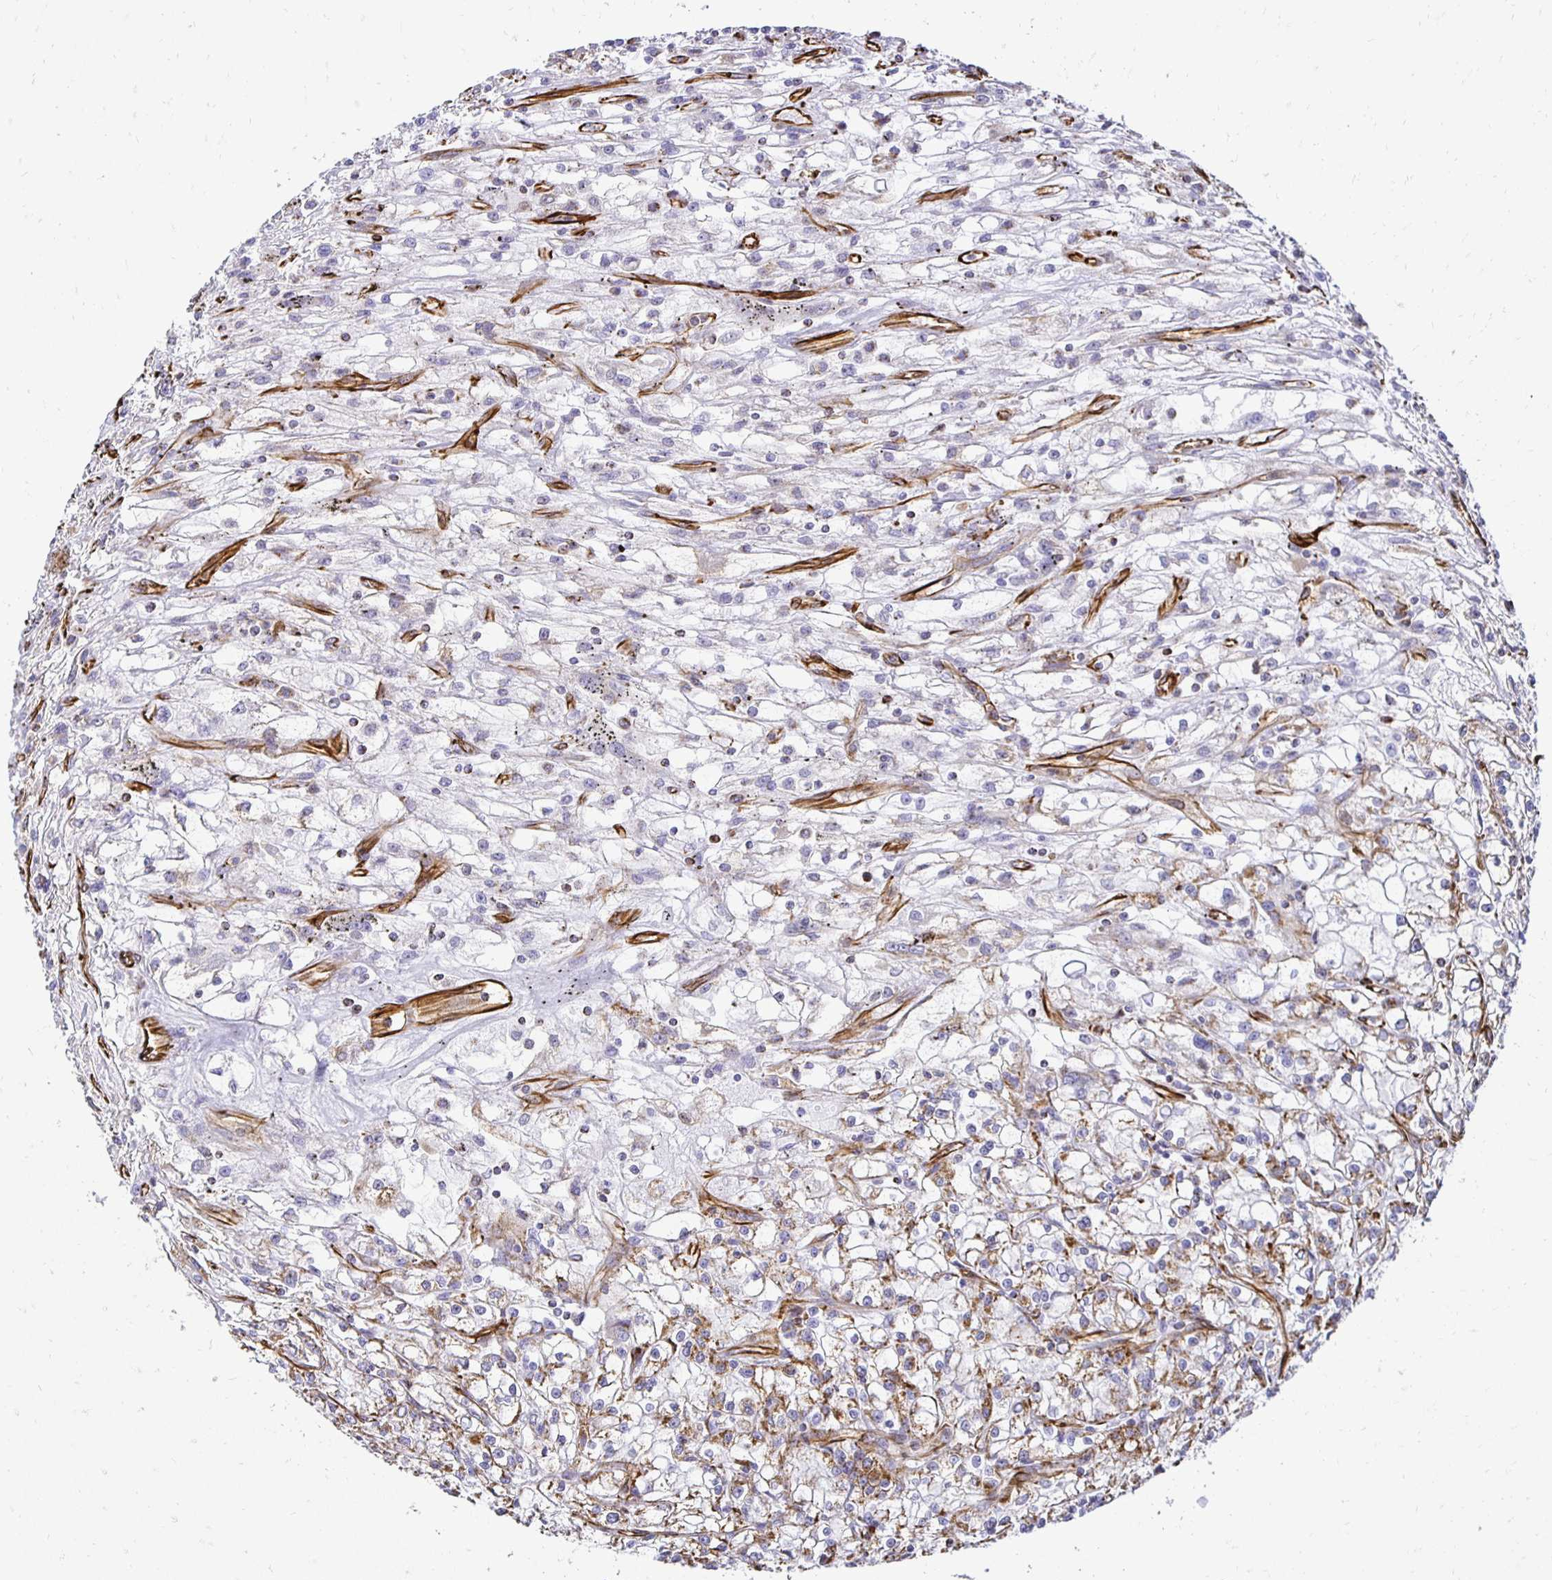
{"staining": {"intensity": "weak", "quantity": ">75%", "location": "cytoplasmic/membranous"}, "tissue": "renal cancer", "cell_type": "Tumor cells", "image_type": "cancer", "snomed": [{"axis": "morphology", "description": "Adenocarcinoma, NOS"}, {"axis": "topography", "description": "Kidney"}], "caption": "A histopathology image of human renal cancer stained for a protein reveals weak cytoplasmic/membranous brown staining in tumor cells.", "gene": "PLAAT2", "patient": {"sex": "female", "age": 59}}